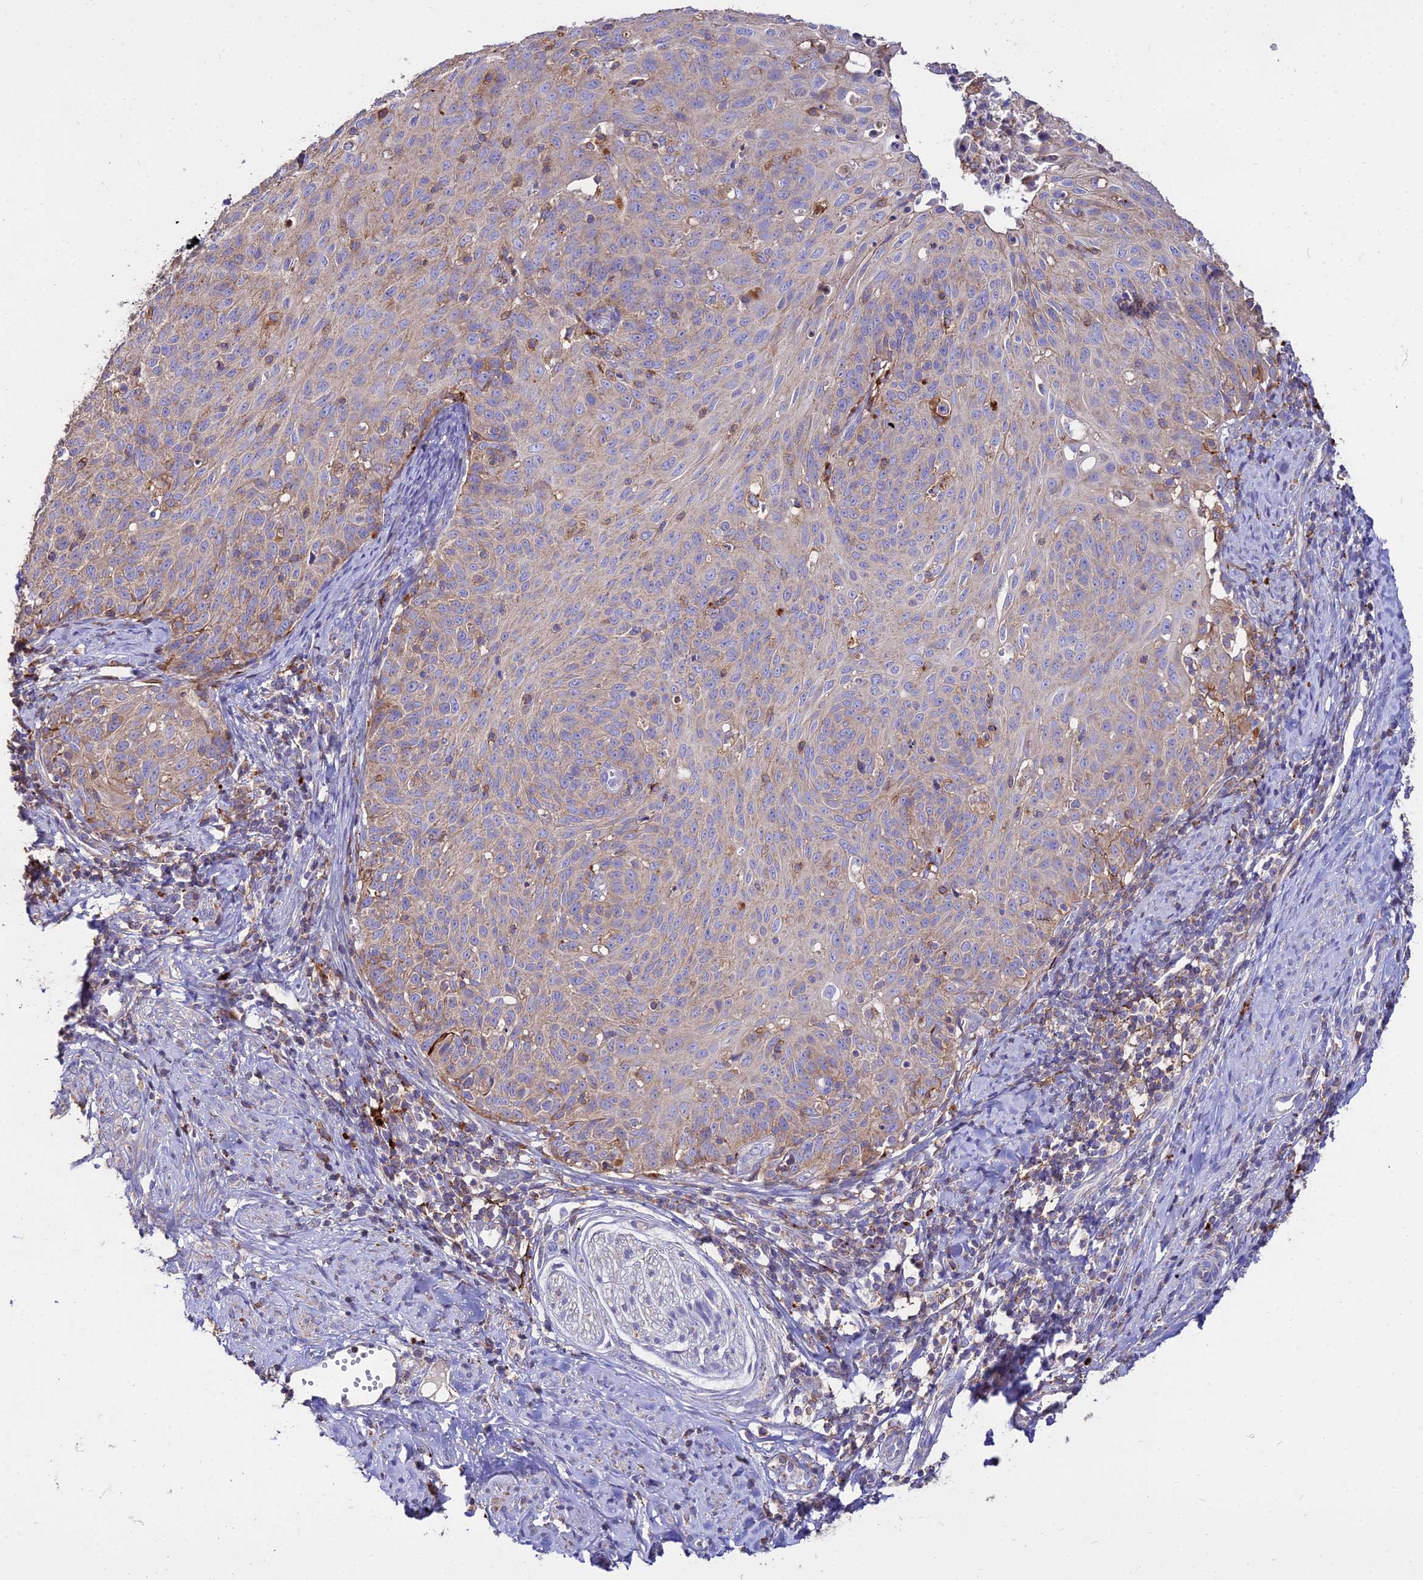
{"staining": {"intensity": "weak", "quantity": "25%-75%", "location": "cytoplasmic/membranous"}, "tissue": "cervical cancer", "cell_type": "Tumor cells", "image_type": "cancer", "snomed": [{"axis": "morphology", "description": "Squamous cell carcinoma, NOS"}, {"axis": "topography", "description": "Cervix"}], "caption": "Human squamous cell carcinoma (cervical) stained with a protein marker demonstrates weak staining in tumor cells.", "gene": "PNLIPRP3", "patient": {"sex": "female", "age": 70}}